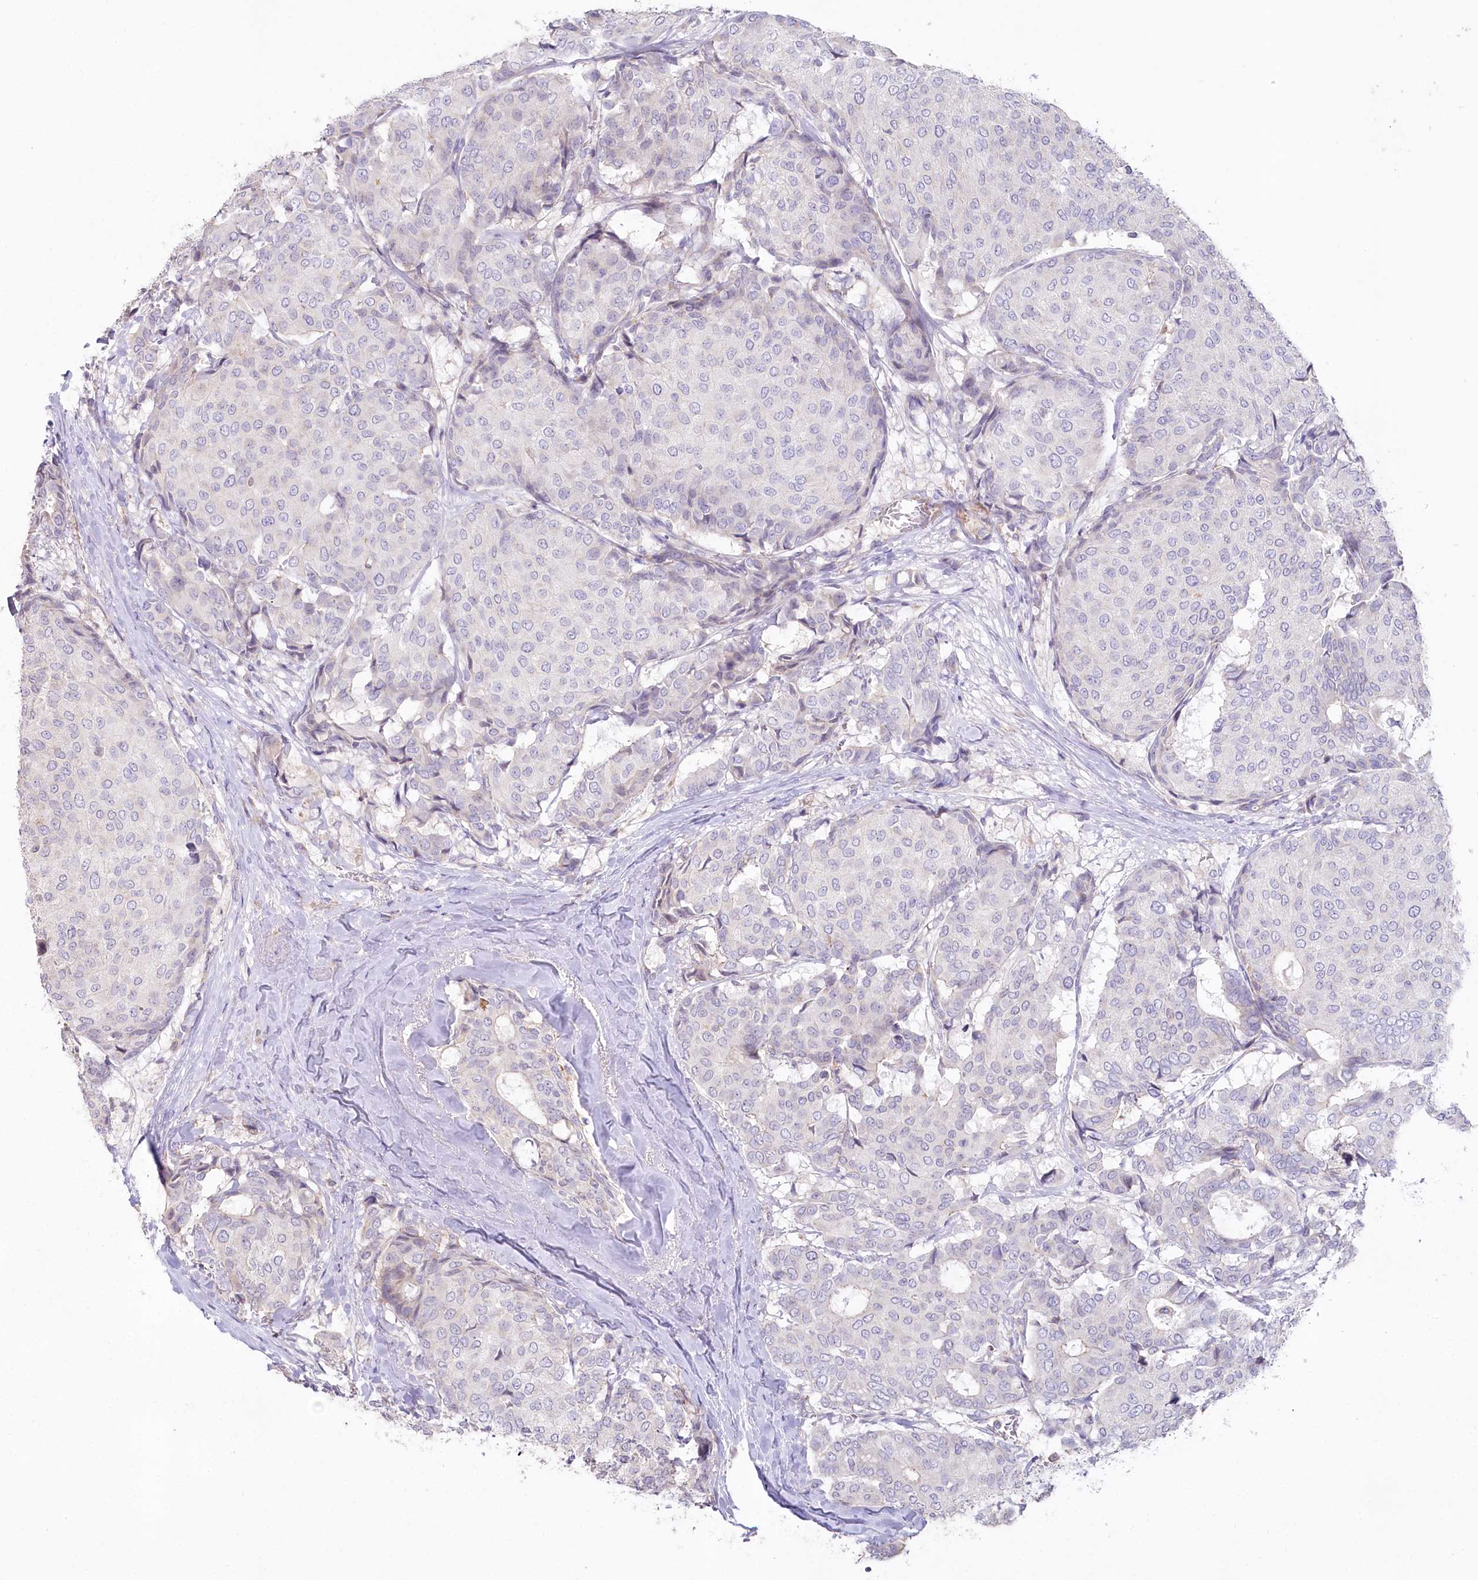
{"staining": {"intensity": "negative", "quantity": "none", "location": "none"}, "tissue": "breast cancer", "cell_type": "Tumor cells", "image_type": "cancer", "snomed": [{"axis": "morphology", "description": "Duct carcinoma"}, {"axis": "topography", "description": "Breast"}], "caption": "A high-resolution histopathology image shows IHC staining of infiltrating ductal carcinoma (breast), which displays no significant positivity in tumor cells.", "gene": "SLC6A11", "patient": {"sex": "female", "age": 75}}